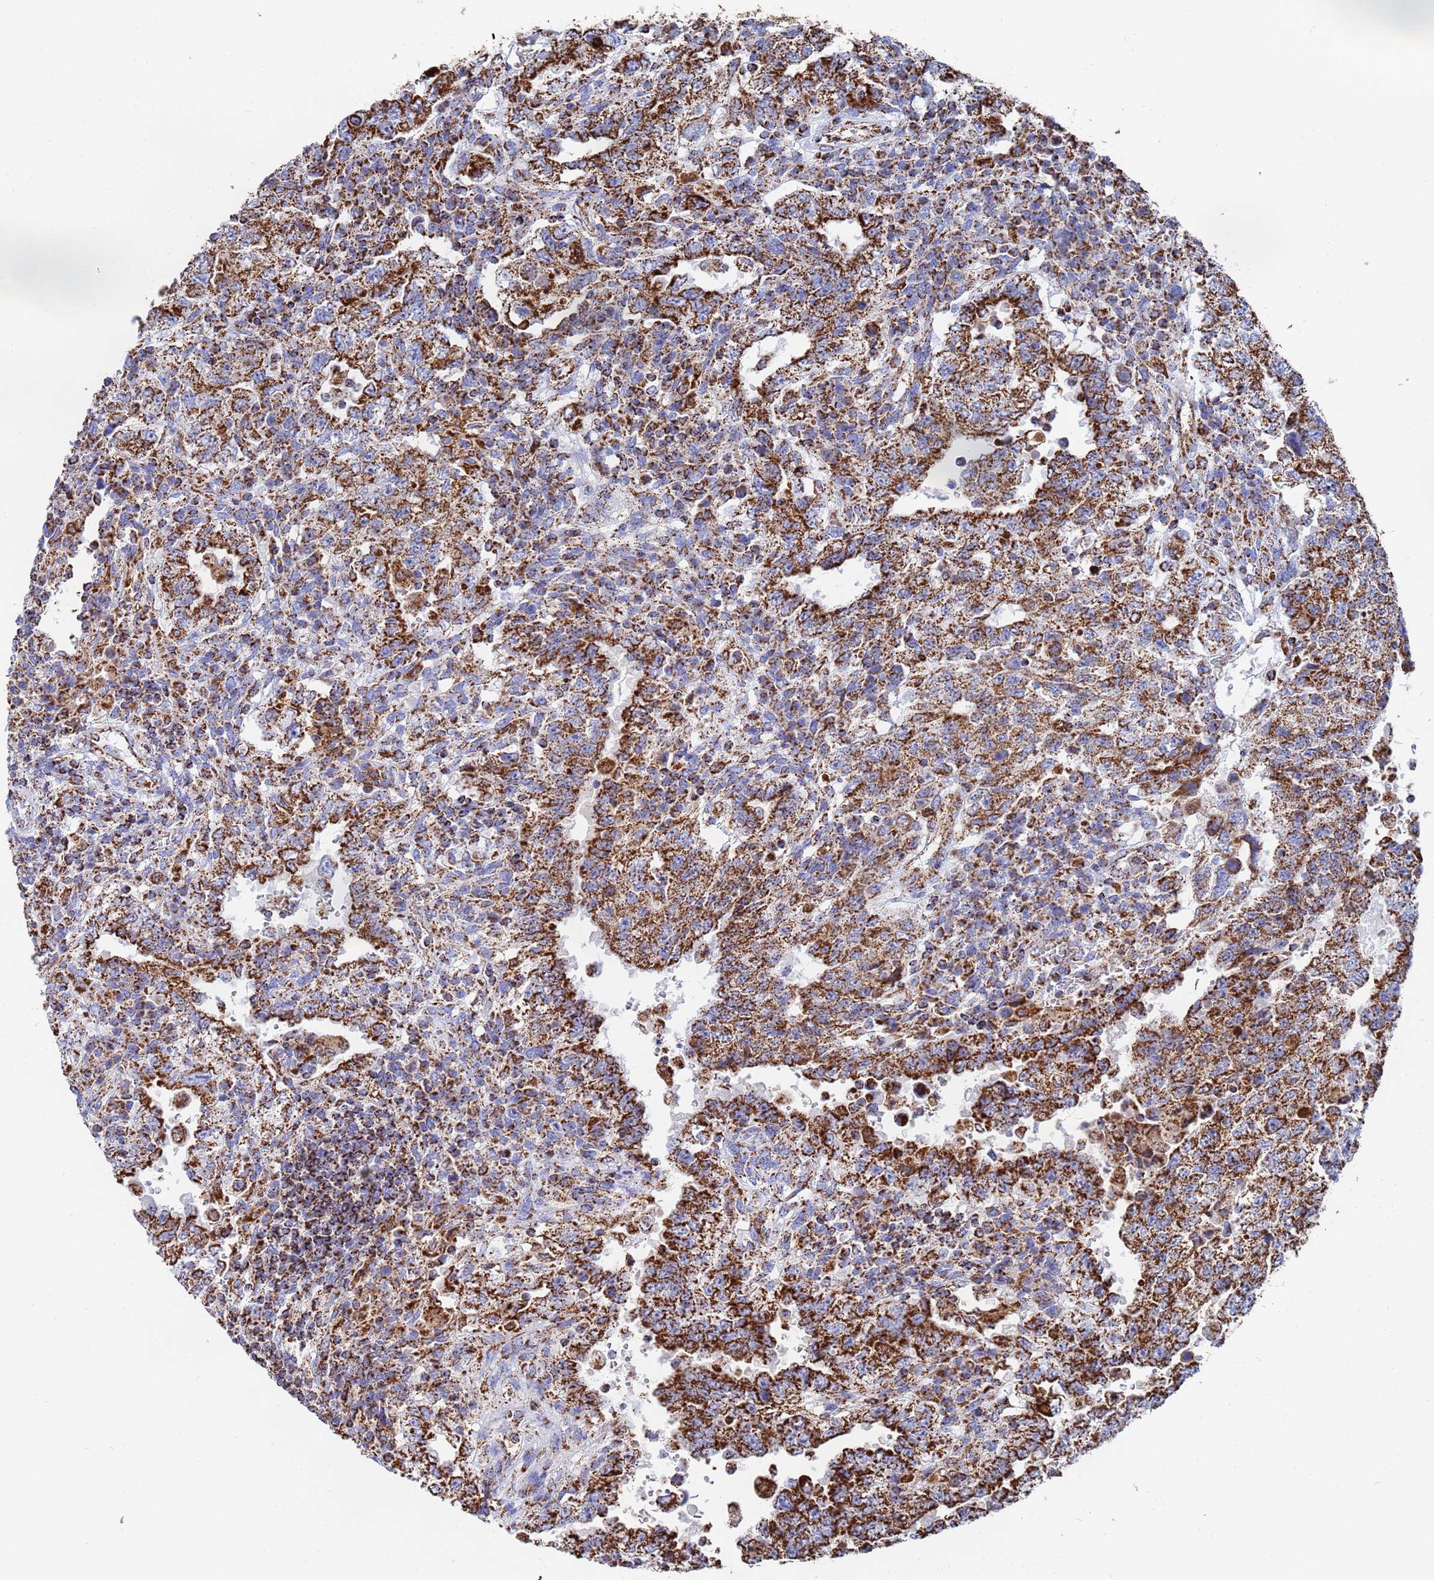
{"staining": {"intensity": "strong", "quantity": ">75%", "location": "cytoplasmic/membranous"}, "tissue": "testis cancer", "cell_type": "Tumor cells", "image_type": "cancer", "snomed": [{"axis": "morphology", "description": "Carcinoma, Embryonal, NOS"}, {"axis": "topography", "description": "Testis"}], "caption": "Protein analysis of testis cancer (embryonal carcinoma) tissue displays strong cytoplasmic/membranous expression in approximately >75% of tumor cells.", "gene": "GLUD1", "patient": {"sex": "male", "age": 26}}